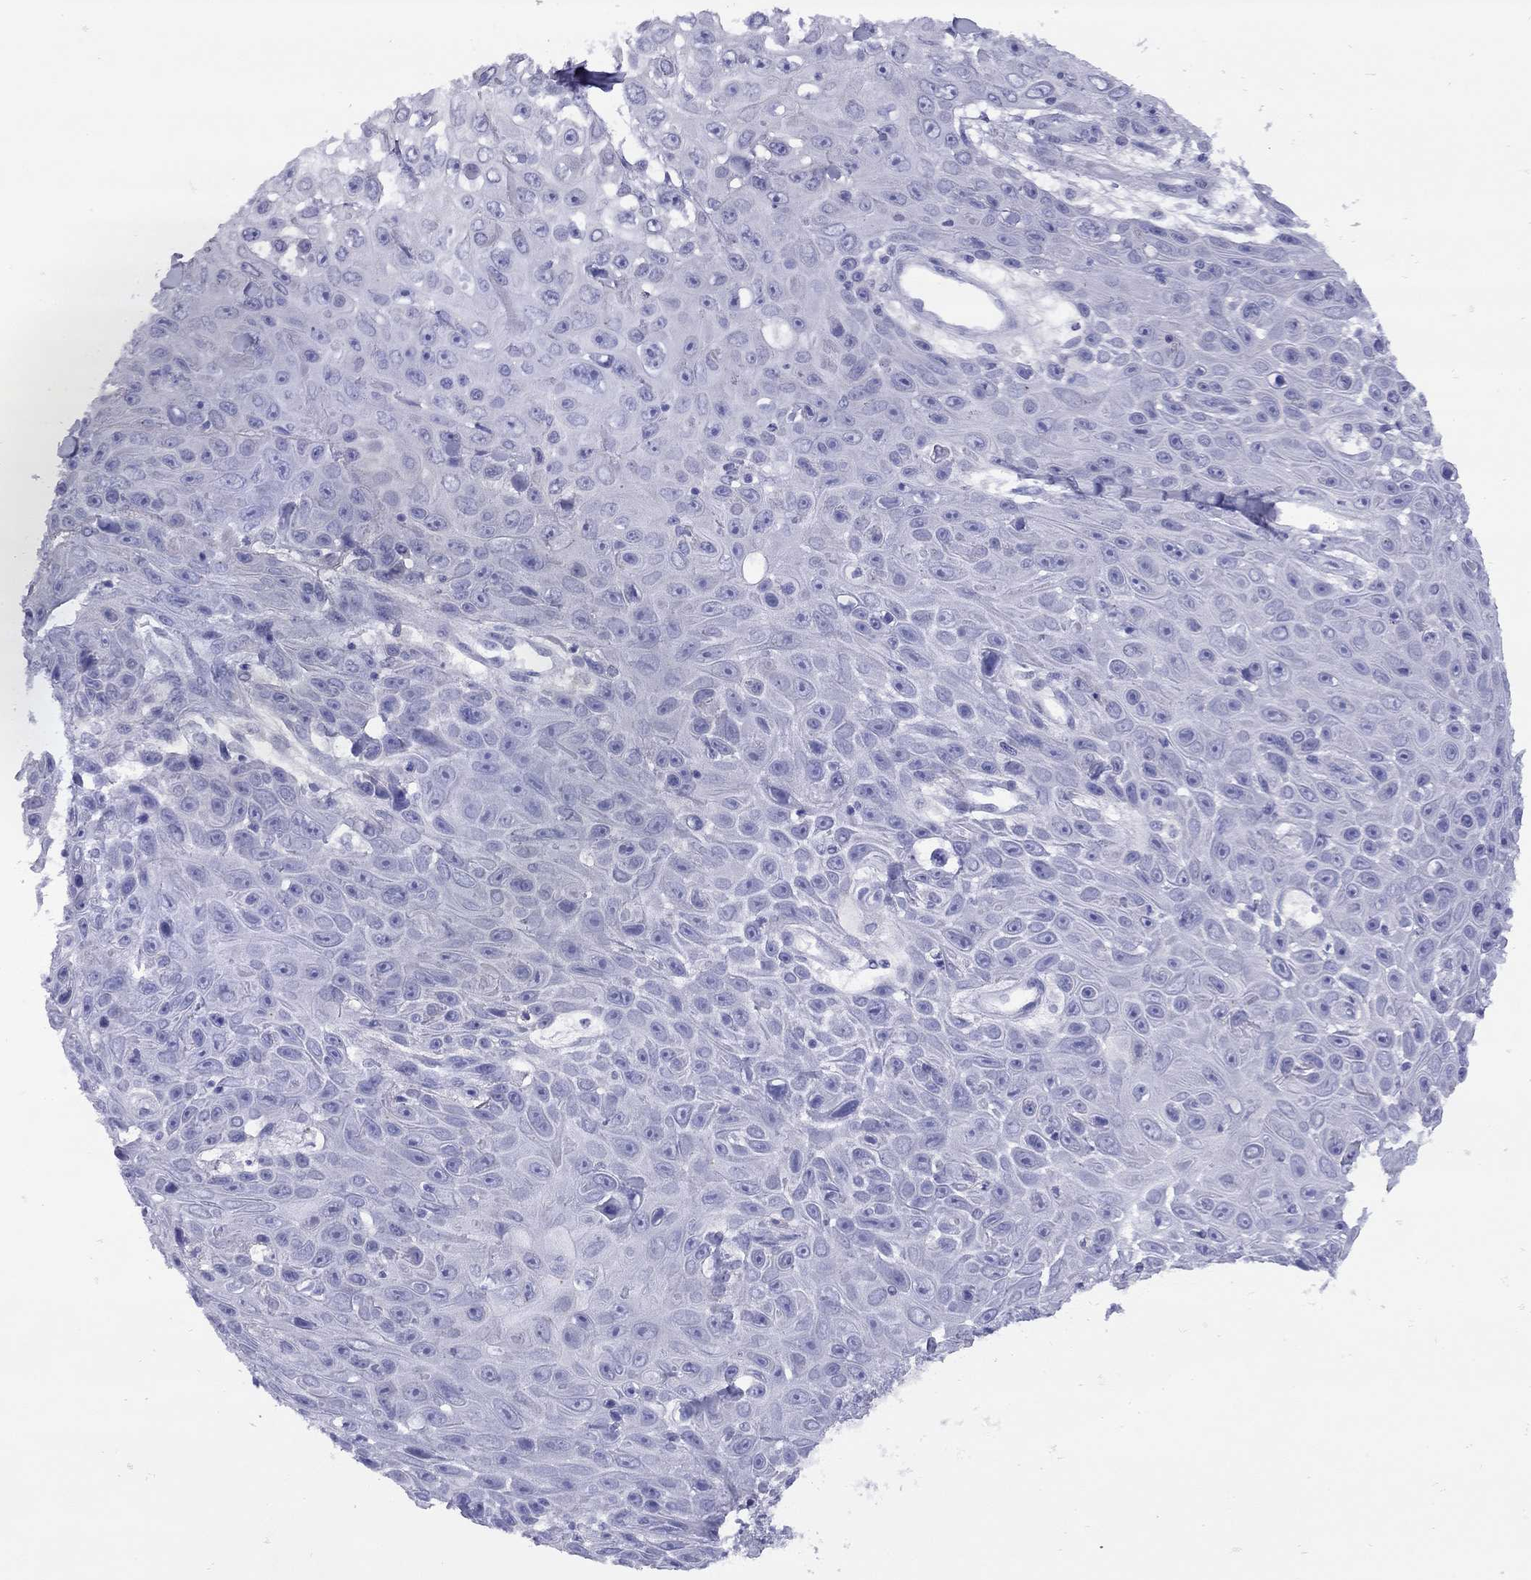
{"staining": {"intensity": "negative", "quantity": "none", "location": "none"}, "tissue": "skin cancer", "cell_type": "Tumor cells", "image_type": "cancer", "snomed": [{"axis": "morphology", "description": "Squamous cell carcinoma, NOS"}, {"axis": "topography", "description": "Skin"}], "caption": "An immunohistochemistry (IHC) image of skin cancer is shown. There is no staining in tumor cells of skin cancer.", "gene": "GRIA2", "patient": {"sex": "male", "age": 82}}